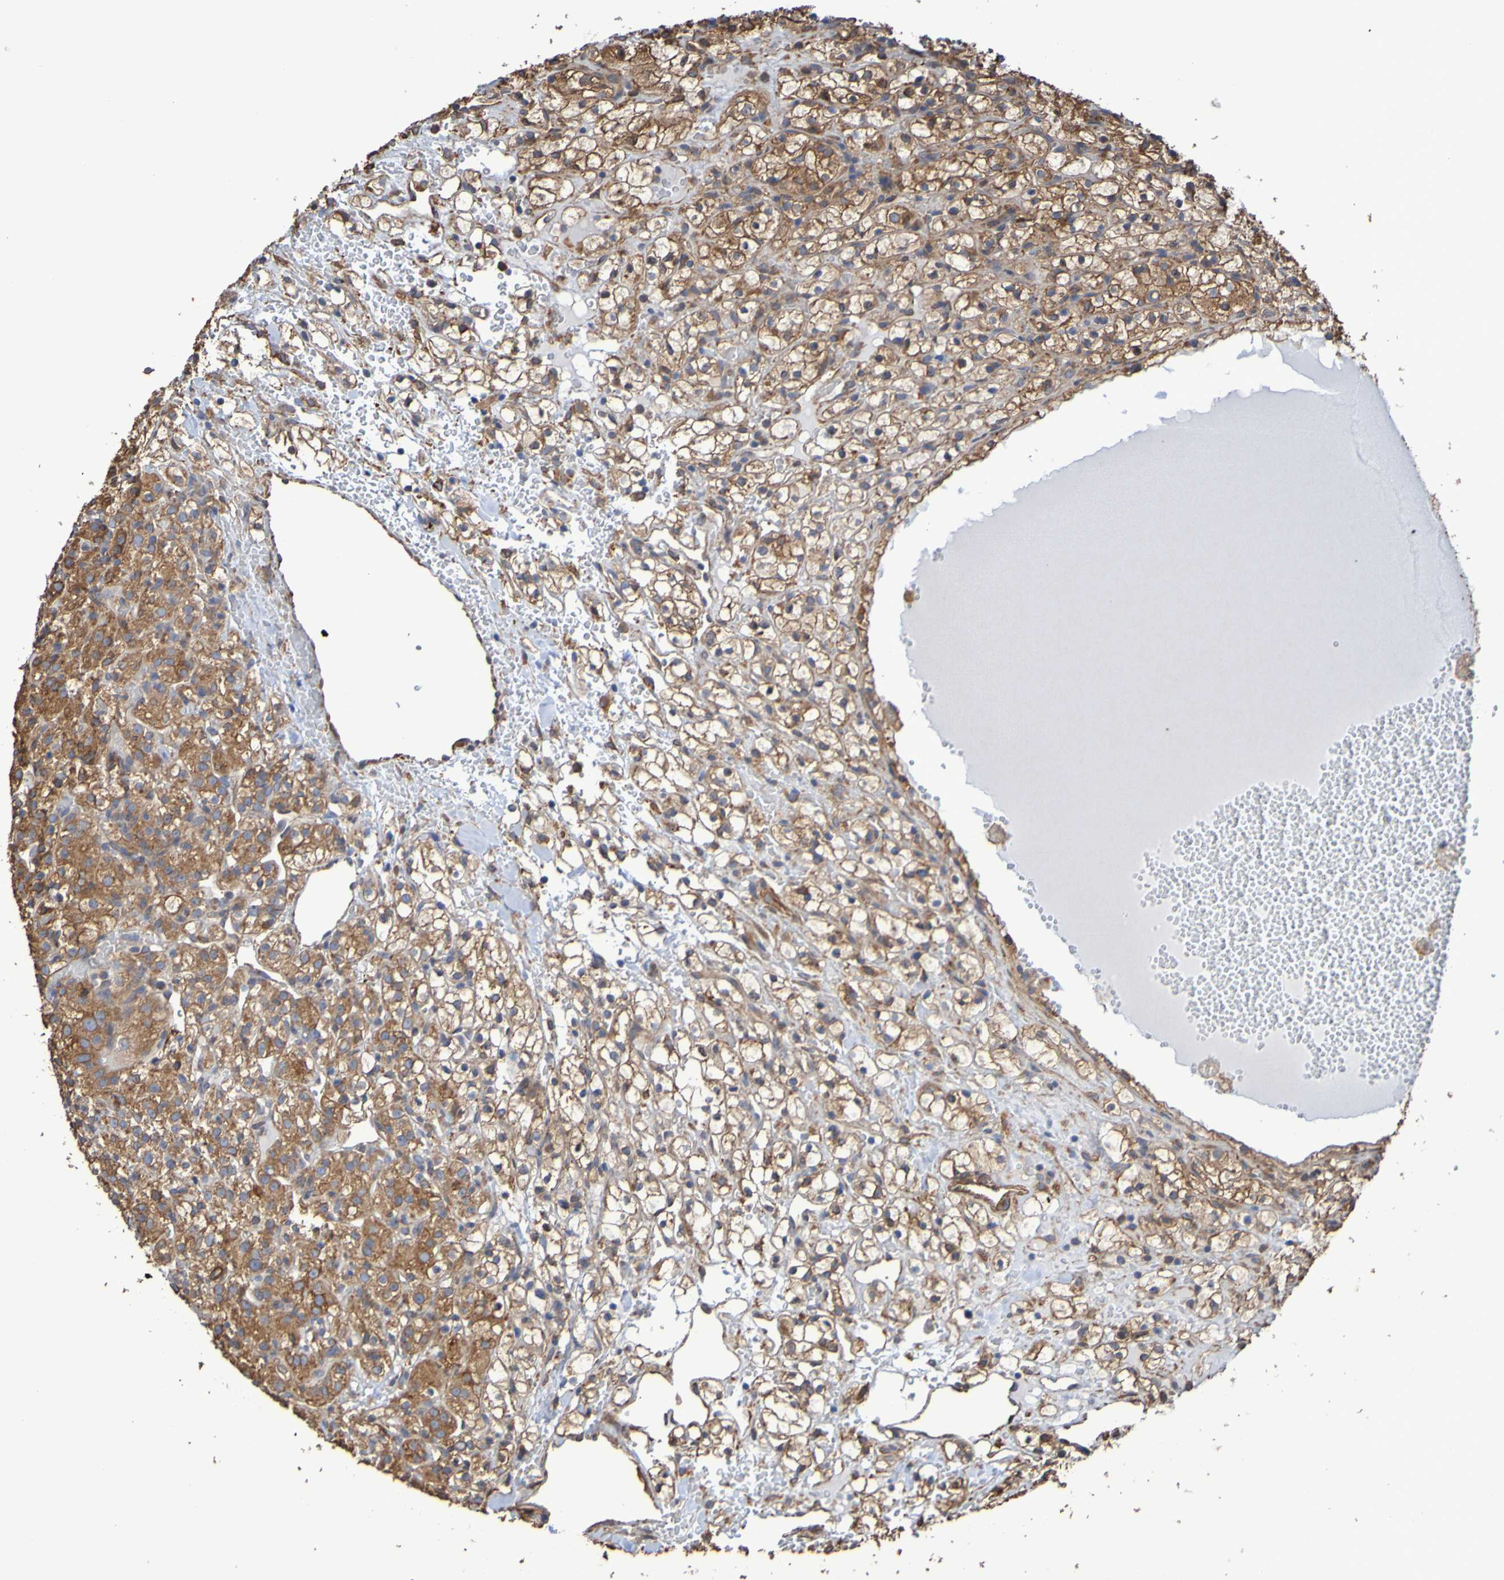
{"staining": {"intensity": "moderate", "quantity": "25%-75%", "location": "cytoplasmic/membranous"}, "tissue": "renal cancer", "cell_type": "Tumor cells", "image_type": "cancer", "snomed": [{"axis": "morphology", "description": "Adenocarcinoma, NOS"}, {"axis": "topography", "description": "Kidney"}], "caption": "Human adenocarcinoma (renal) stained with a protein marker demonstrates moderate staining in tumor cells.", "gene": "RAB11A", "patient": {"sex": "male", "age": 61}}